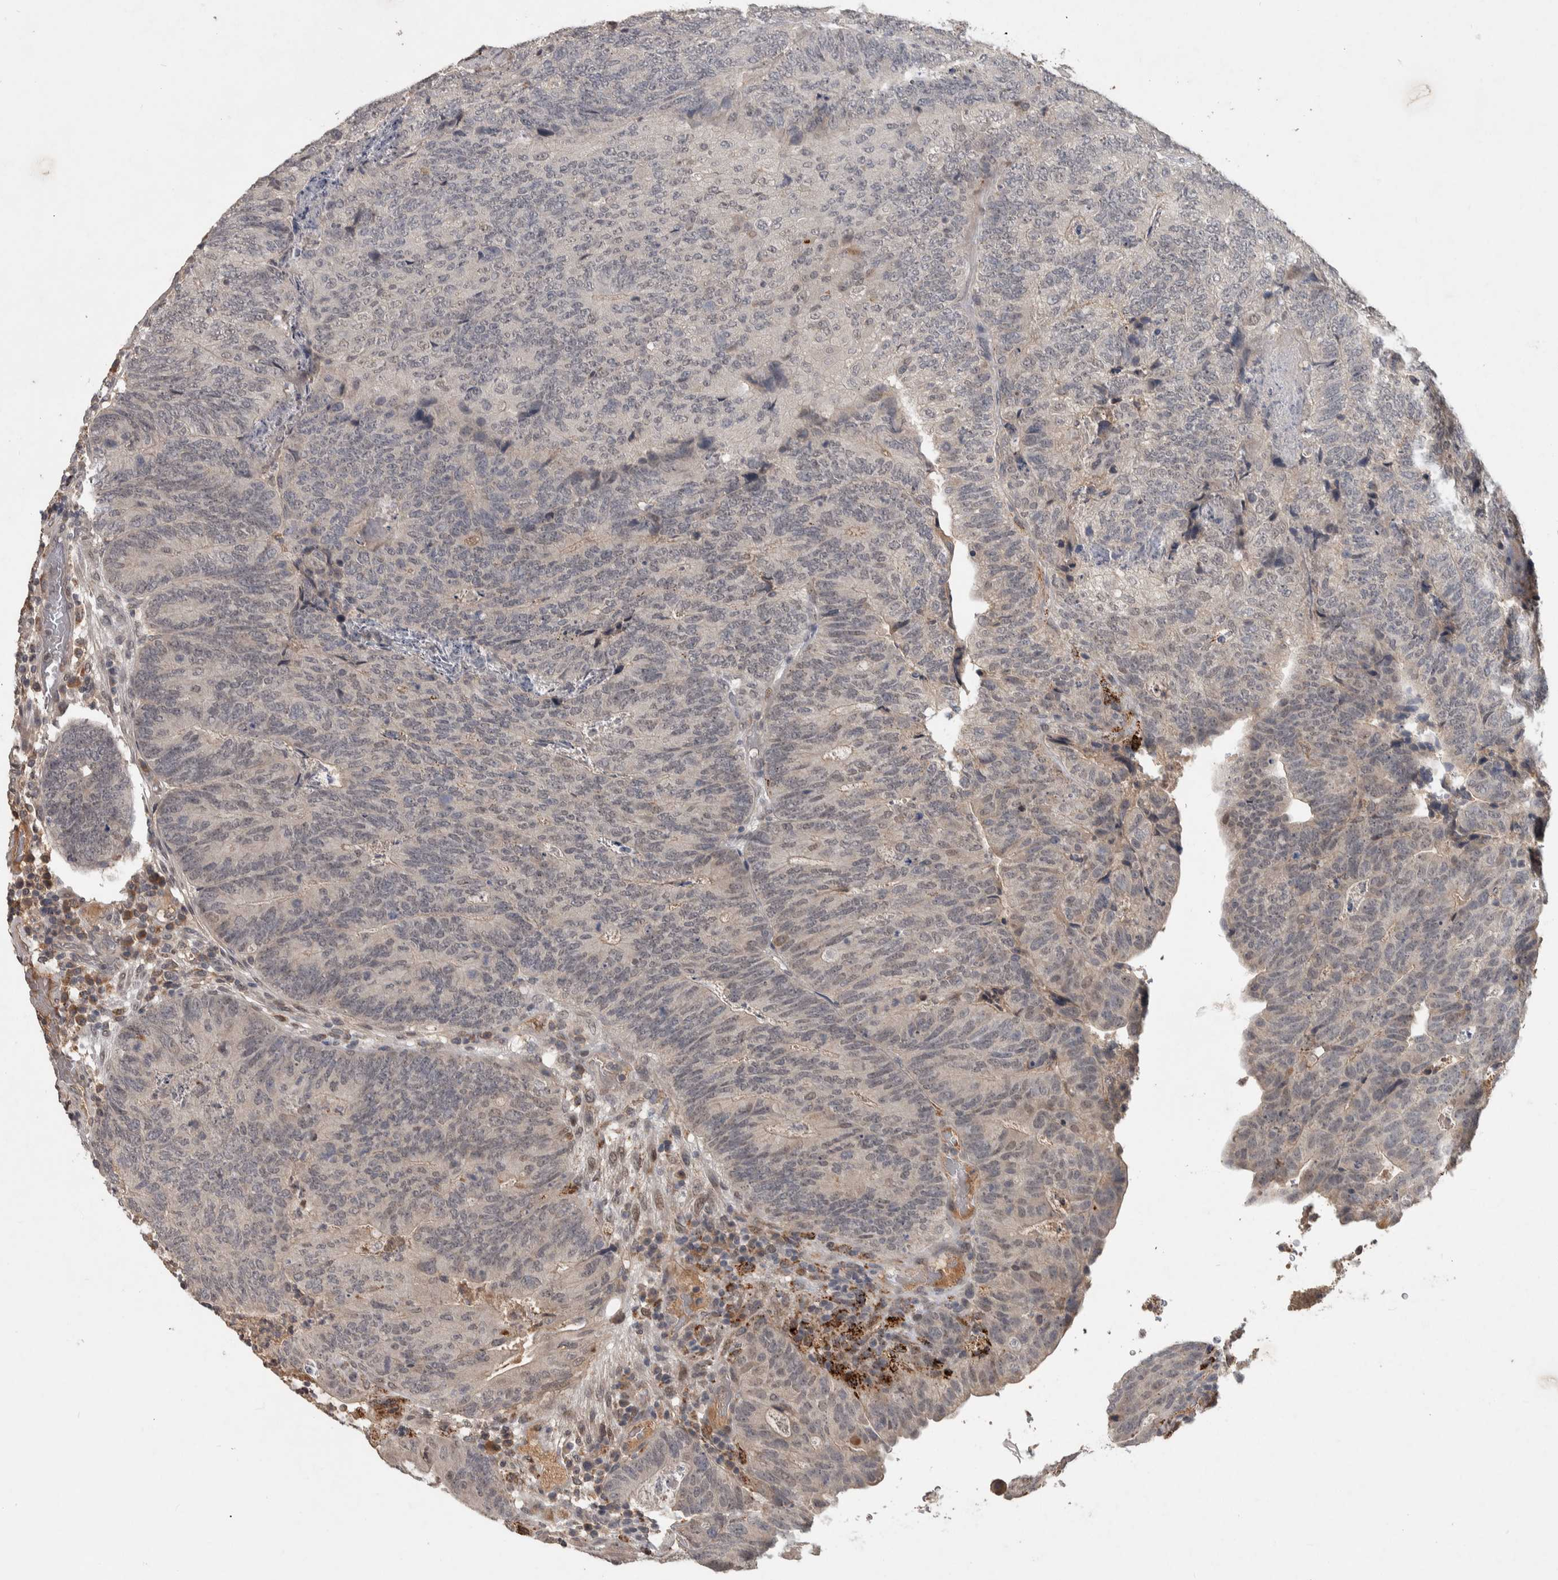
{"staining": {"intensity": "negative", "quantity": "none", "location": "none"}, "tissue": "colorectal cancer", "cell_type": "Tumor cells", "image_type": "cancer", "snomed": [{"axis": "morphology", "description": "Adenocarcinoma, NOS"}, {"axis": "topography", "description": "Colon"}], "caption": "Tumor cells are negative for protein expression in human colorectal cancer. (DAB immunohistochemistry (IHC) with hematoxylin counter stain).", "gene": "CHRM3", "patient": {"sex": "female", "age": 67}}